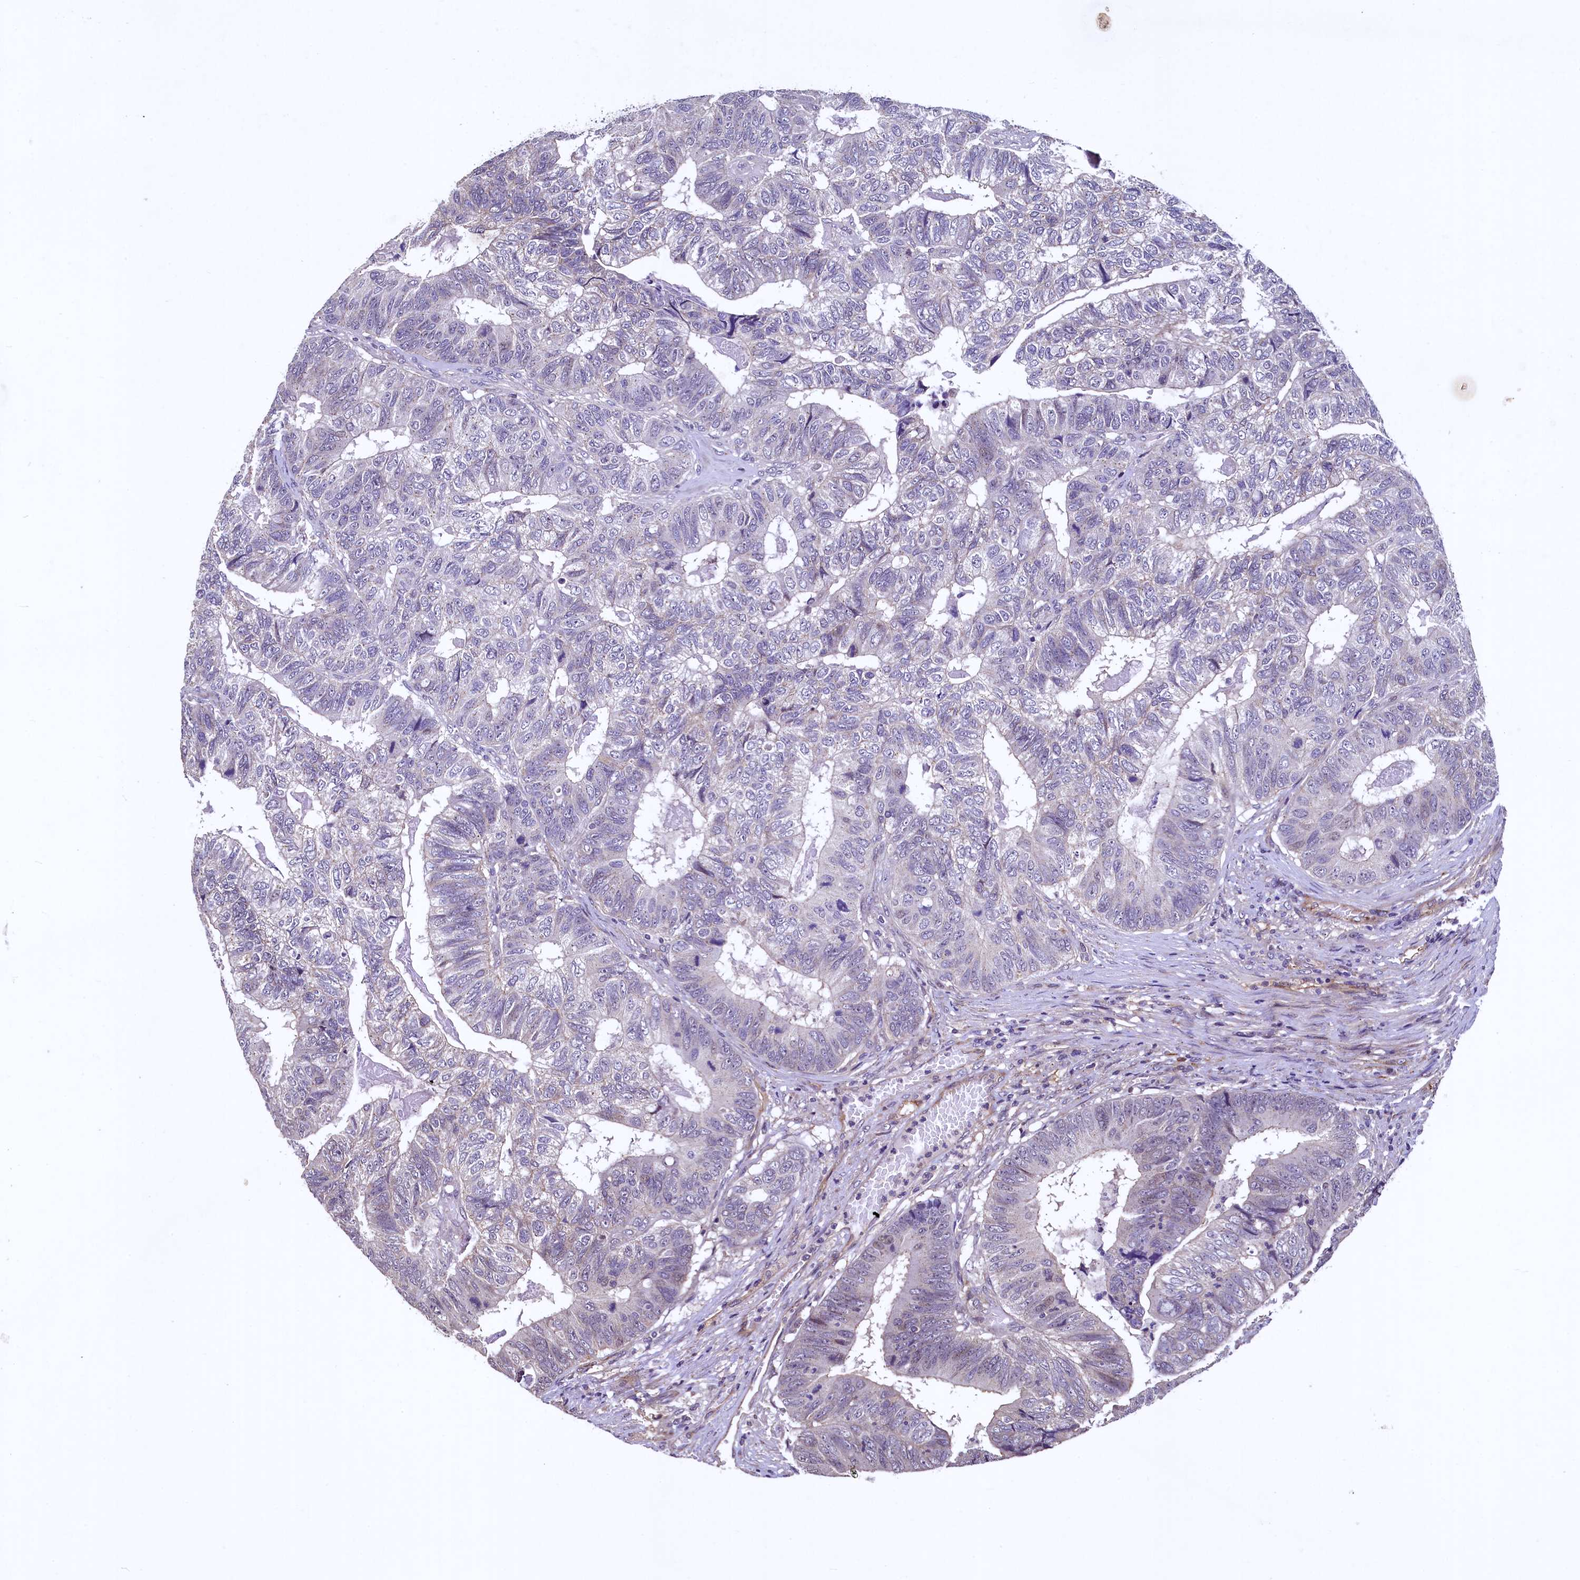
{"staining": {"intensity": "negative", "quantity": "none", "location": "none"}, "tissue": "colorectal cancer", "cell_type": "Tumor cells", "image_type": "cancer", "snomed": [{"axis": "morphology", "description": "Adenocarcinoma, NOS"}, {"axis": "topography", "description": "Colon"}], "caption": "This is an immunohistochemistry (IHC) photomicrograph of colorectal adenocarcinoma. There is no expression in tumor cells.", "gene": "PALM", "patient": {"sex": "female", "age": 67}}